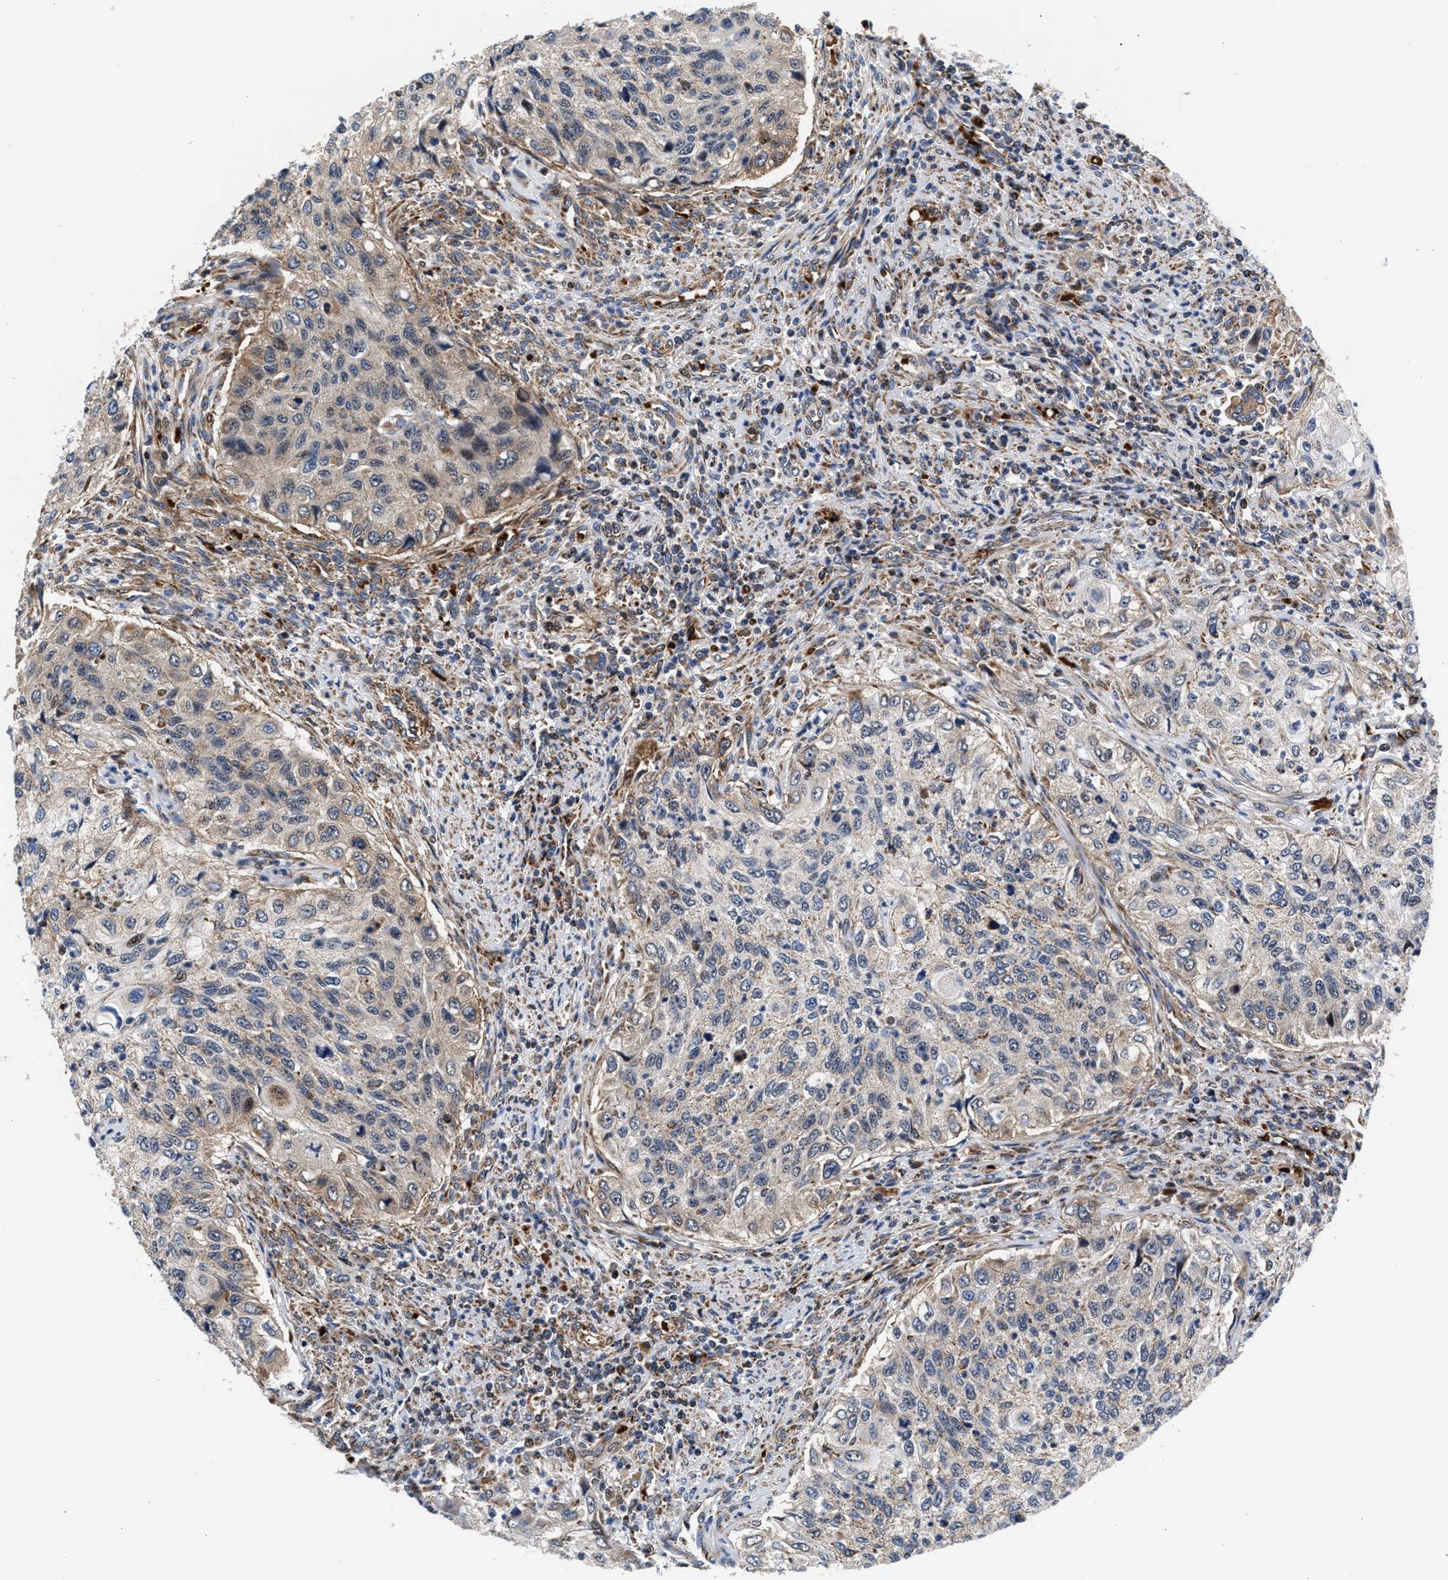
{"staining": {"intensity": "weak", "quantity": "<25%", "location": "cytoplasmic/membranous"}, "tissue": "urothelial cancer", "cell_type": "Tumor cells", "image_type": "cancer", "snomed": [{"axis": "morphology", "description": "Urothelial carcinoma, High grade"}, {"axis": "topography", "description": "Urinary bladder"}], "caption": "Immunohistochemistry (IHC) of human urothelial cancer shows no positivity in tumor cells.", "gene": "SGK1", "patient": {"sex": "female", "age": 60}}